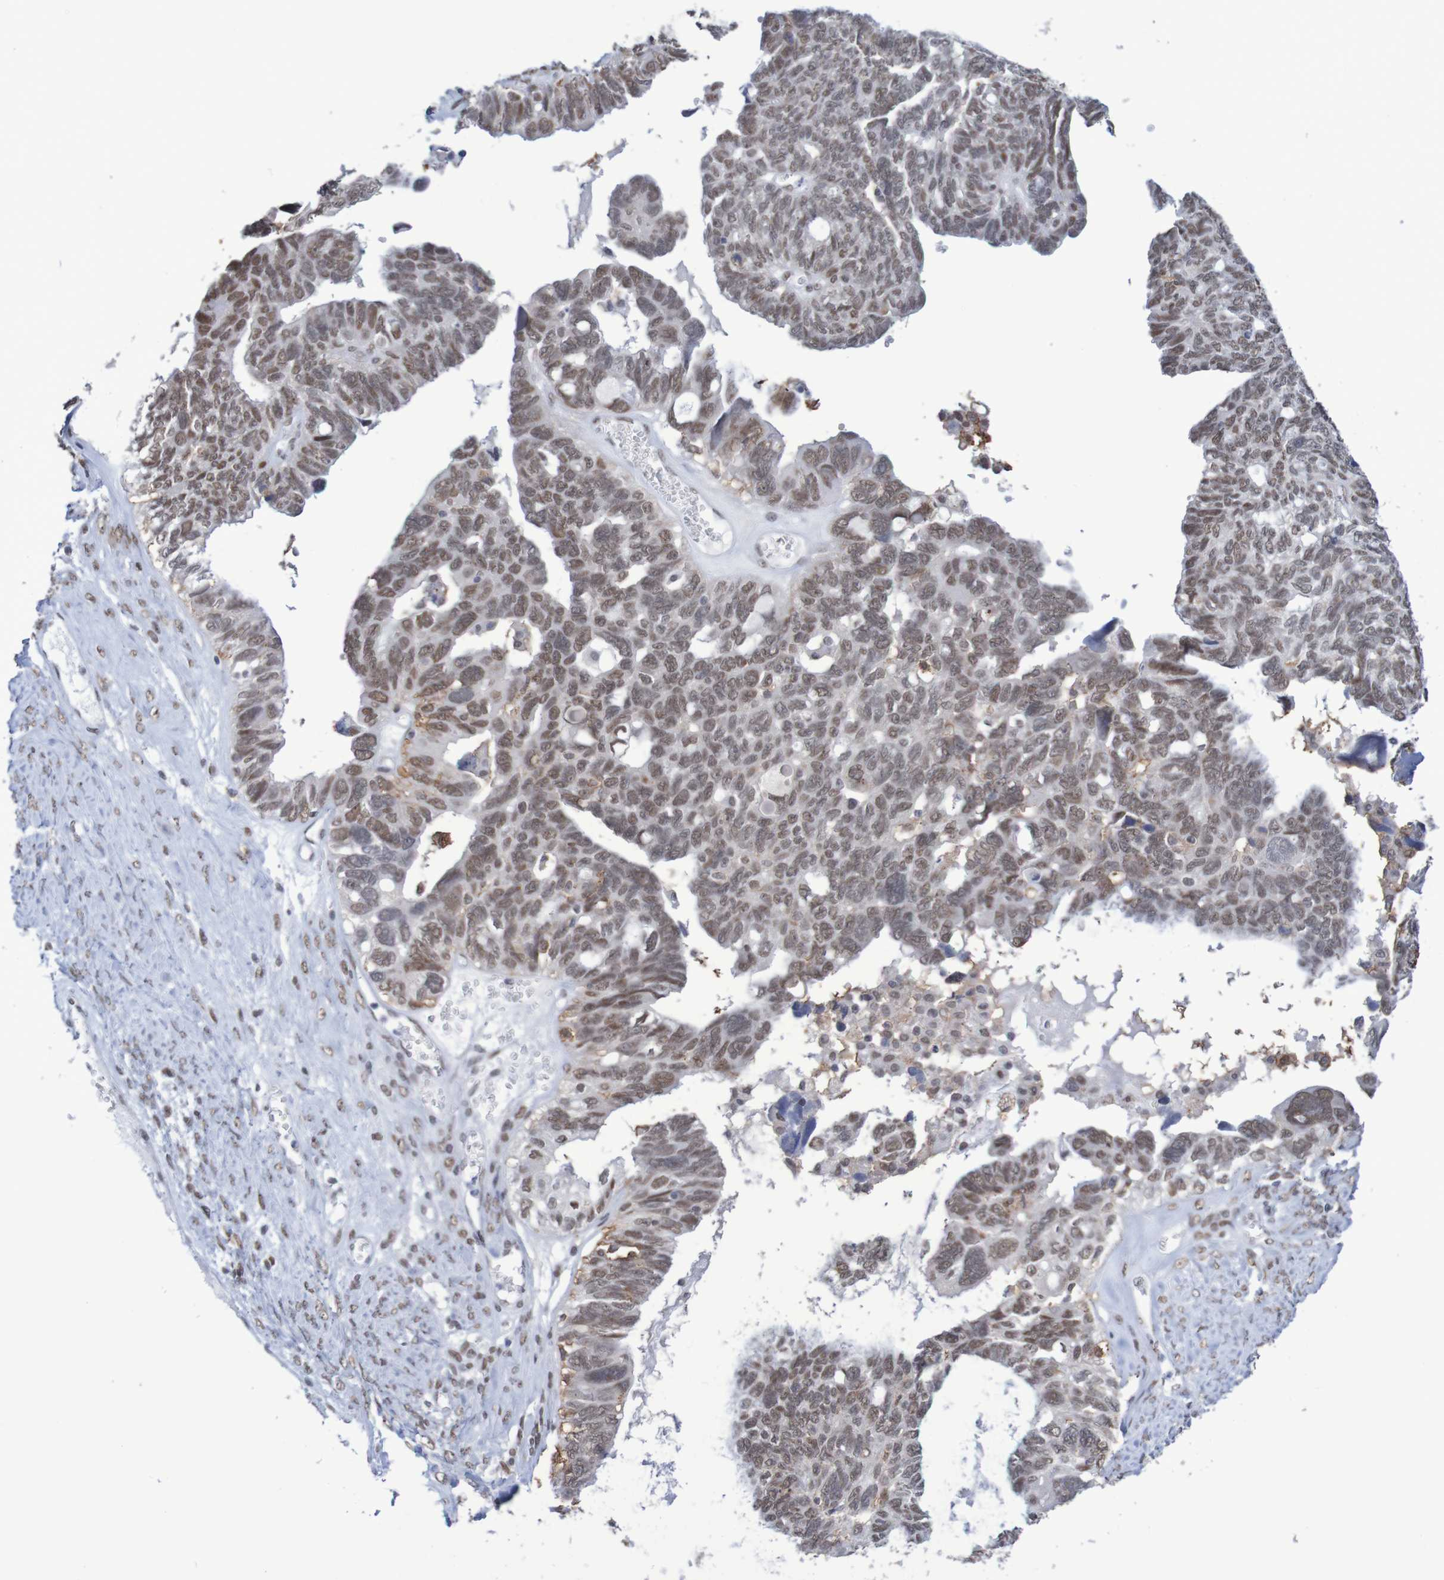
{"staining": {"intensity": "moderate", "quantity": ">75%", "location": "nuclear"}, "tissue": "ovarian cancer", "cell_type": "Tumor cells", "image_type": "cancer", "snomed": [{"axis": "morphology", "description": "Cystadenocarcinoma, serous, NOS"}, {"axis": "topography", "description": "Ovary"}], "caption": "Protein staining exhibits moderate nuclear expression in approximately >75% of tumor cells in ovarian serous cystadenocarcinoma.", "gene": "MRTFB", "patient": {"sex": "female", "age": 79}}